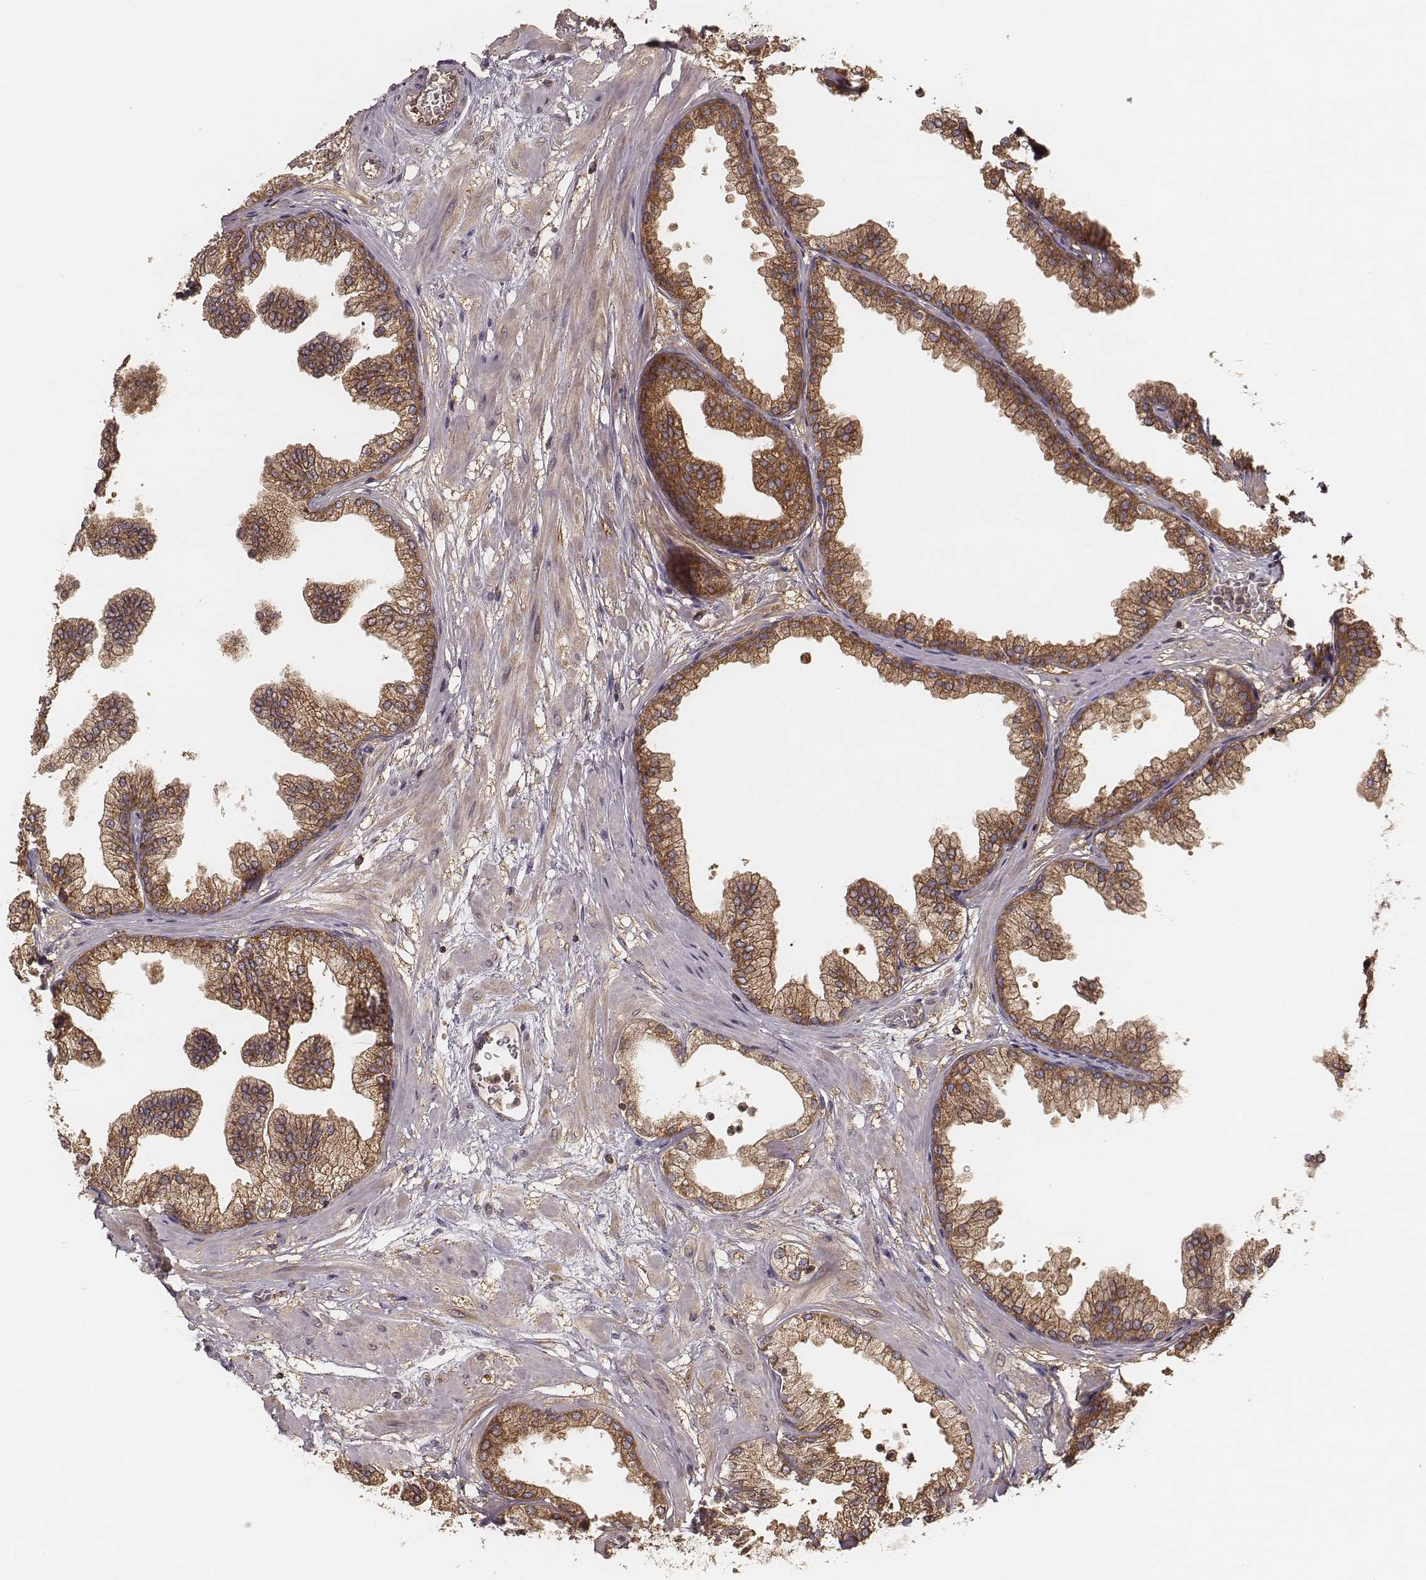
{"staining": {"intensity": "strong", "quantity": ">75%", "location": "cytoplasmic/membranous"}, "tissue": "prostate", "cell_type": "Glandular cells", "image_type": "normal", "snomed": [{"axis": "morphology", "description": "Normal tissue, NOS"}, {"axis": "topography", "description": "Prostate"}], "caption": "Protein staining by IHC shows strong cytoplasmic/membranous staining in about >75% of glandular cells in benign prostate.", "gene": "CARS1", "patient": {"sex": "male", "age": 37}}